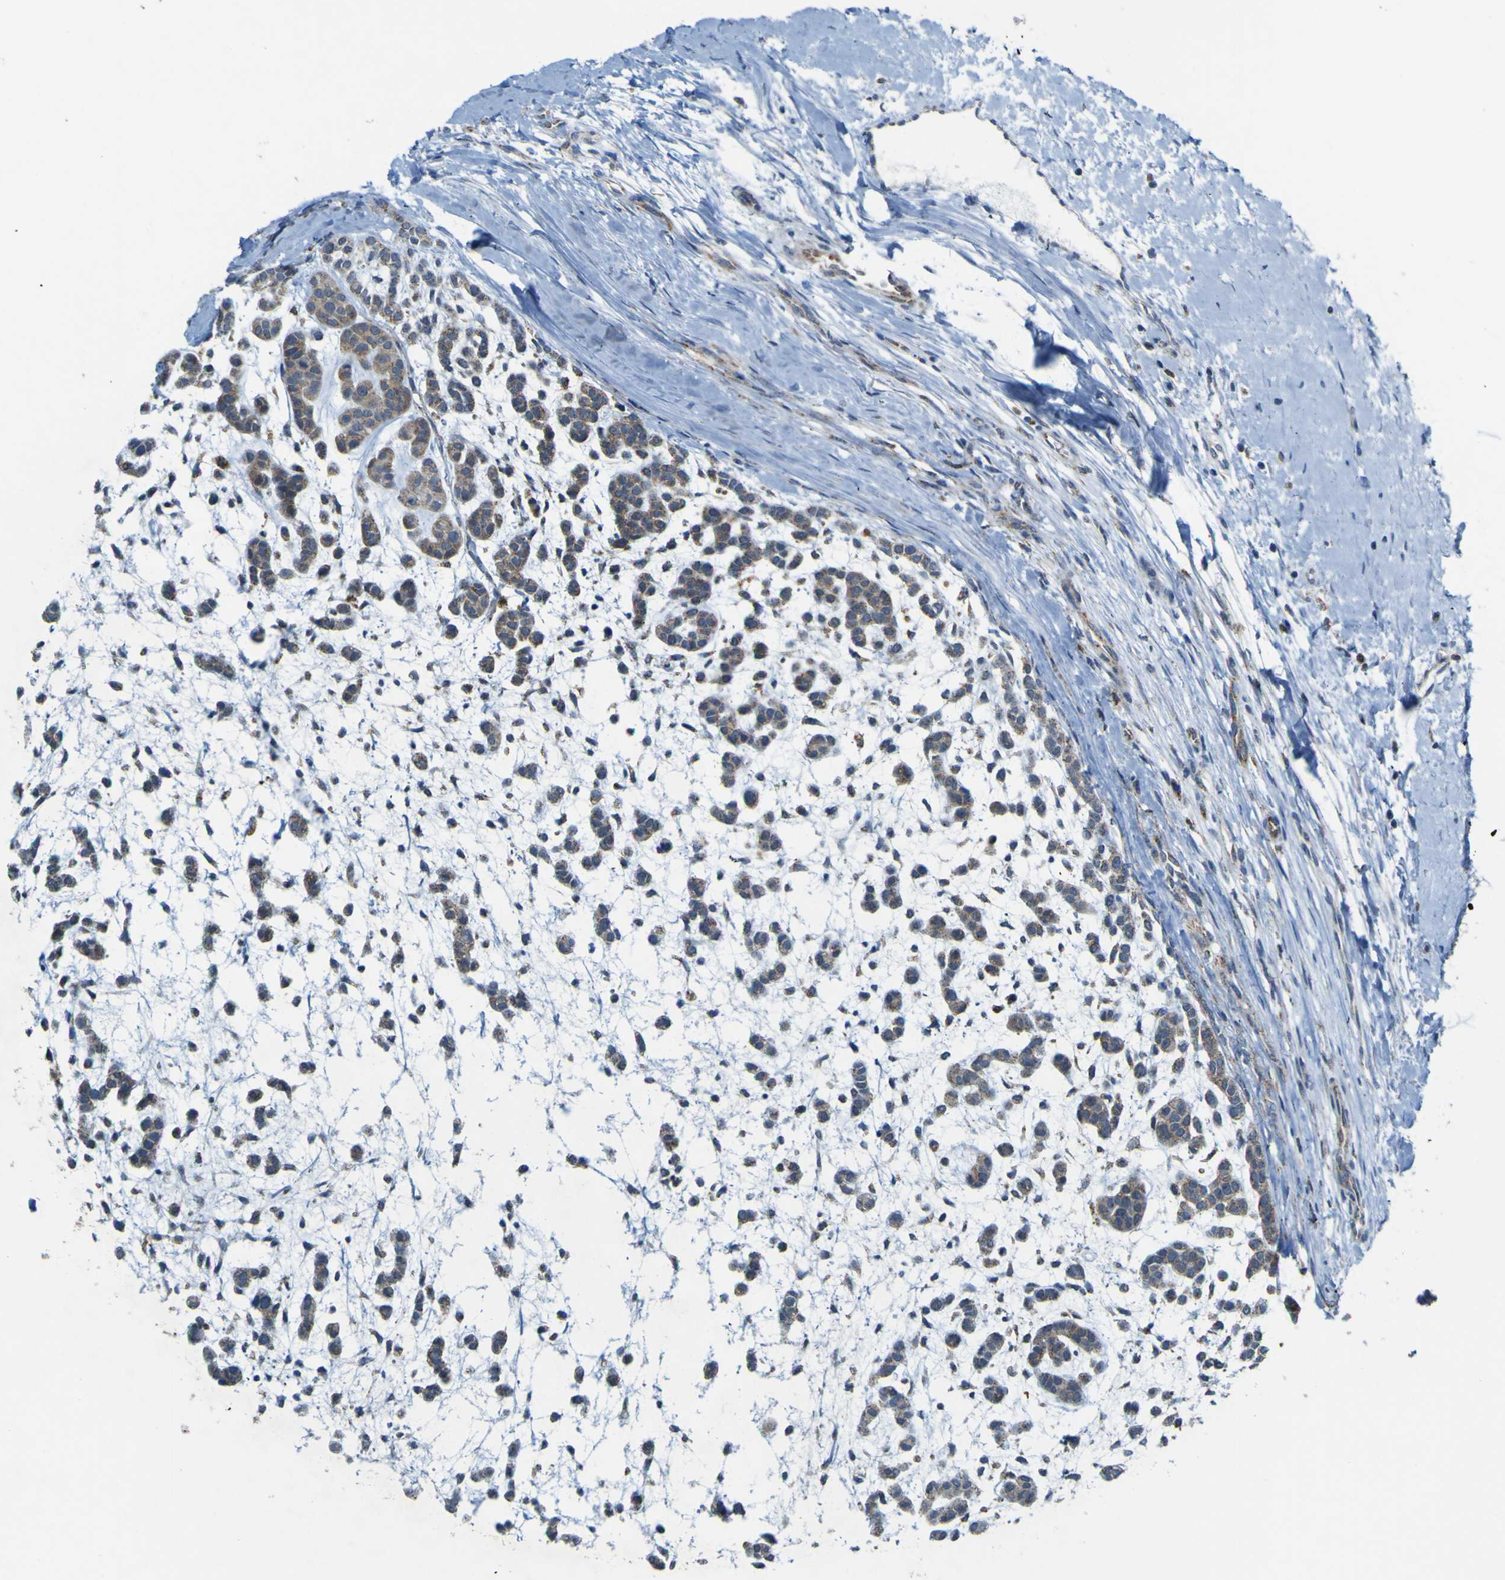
{"staining": {"intensity": "weak", "quantity": ">75%", "location": "cytoplasmic/membranous"}, "tissue": "head and neck cancer", "cell_type": "Tumor cells", "image_type": "cancer", "snomed": [{"axis": "morphology", "description": "Adenocarcinoma, NOS"}, {"axis": "morphology", "description": "Adenoma, NOS"}, {"axis": "topography", "description": "Head-Neck"}], "caption": "Immunohistochemistry (IHC) (DAB (3,3'-diaminobenzidine)) staining of human head and neck cancer (adenocarcinoma) exhibits weak cytoplasmic/membranous protein positivity in about >75% of tumor cells.", "gene": "ACBD5", "patient": {"sex": "female", "age": 55}}